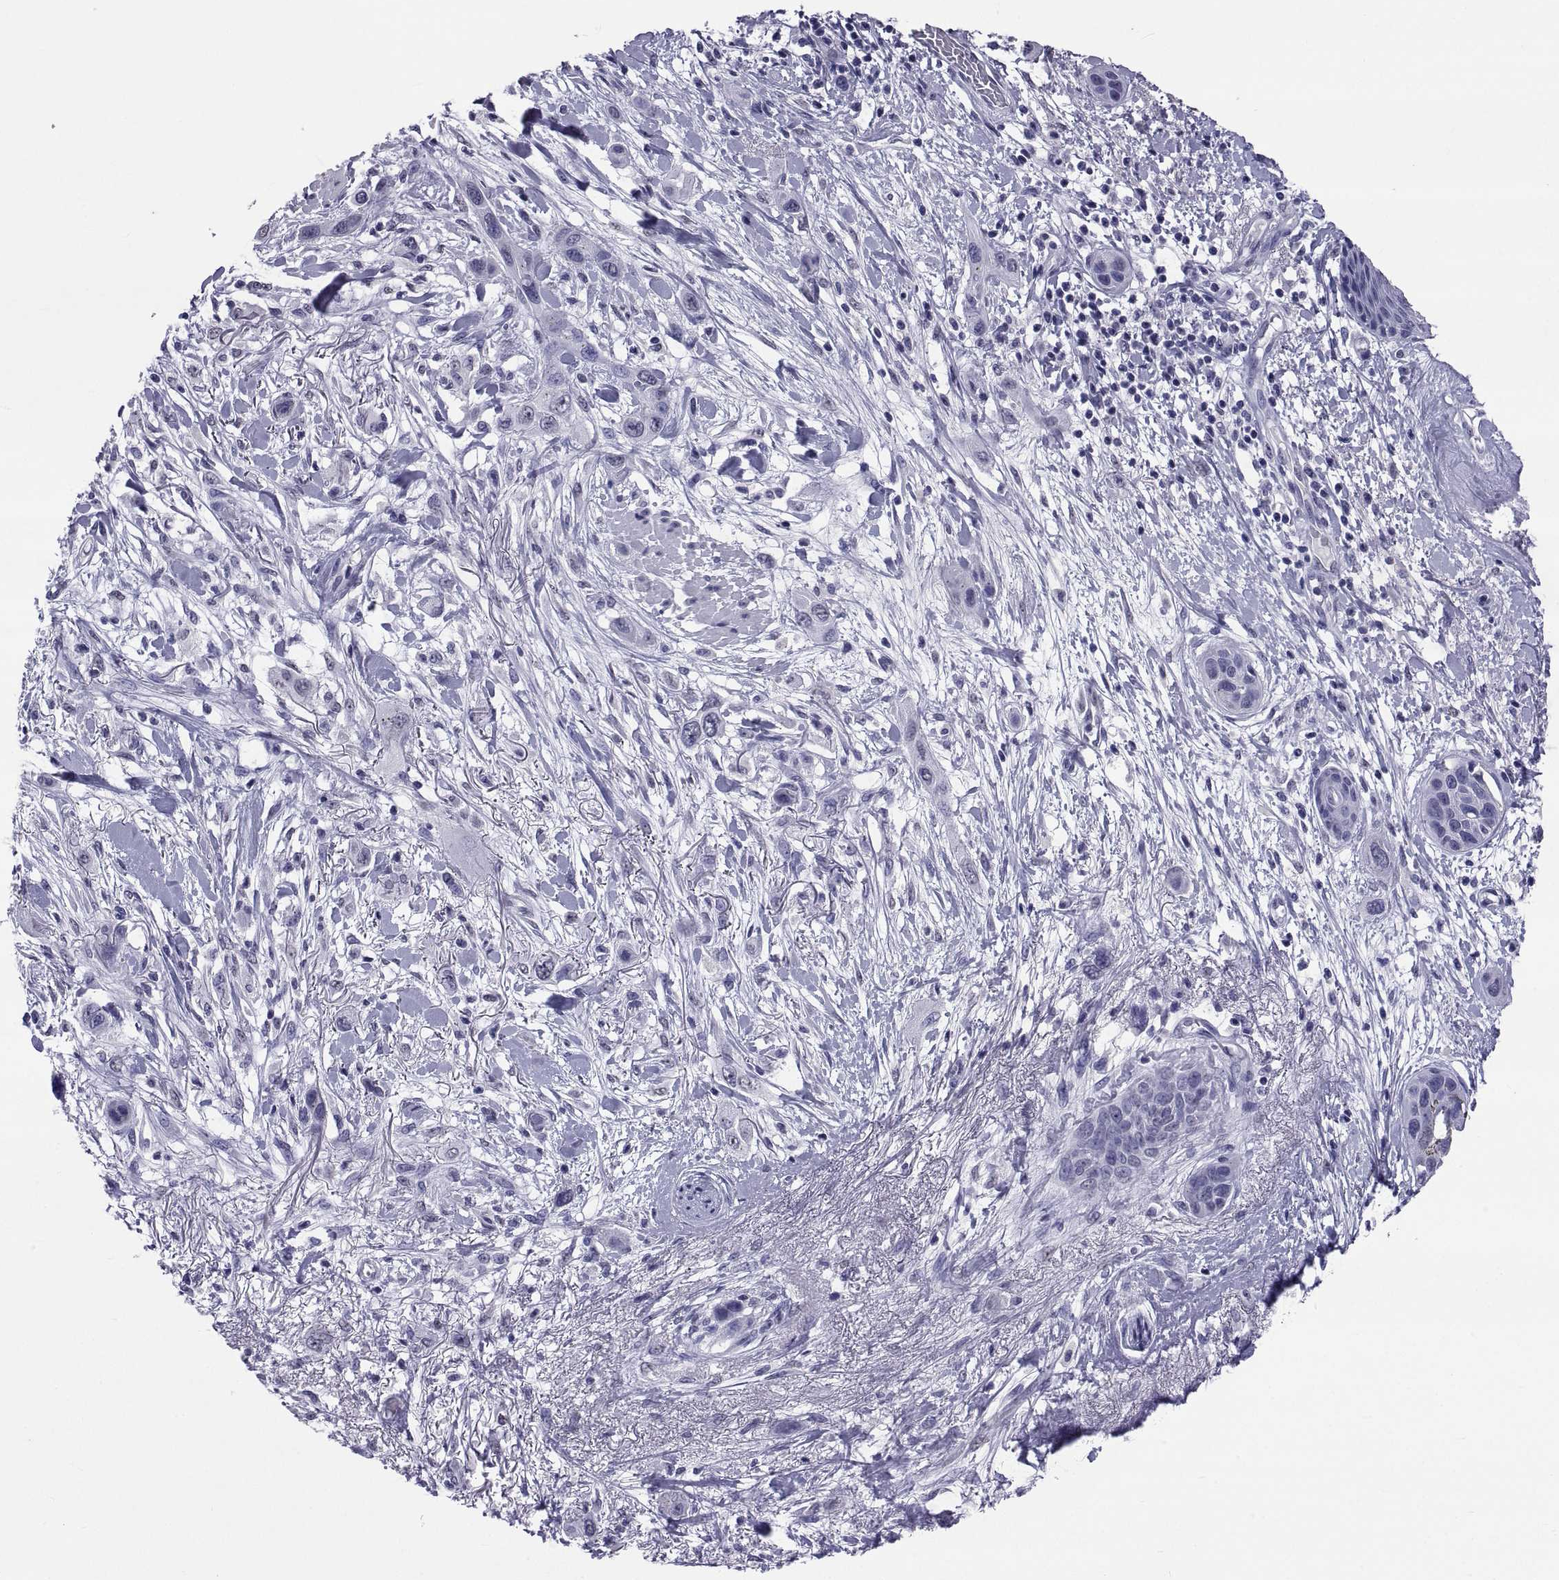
{"staining": {"intensity": "negative", "quantity": "none", "location": "none"}, "tissue": "skin cancer", "cell_type": "Tumor cells", "image_type": "cancer", "snomed": [{"axis": "morphology", "description": "Squamous cell carcinoma, NOS"}, {"axis": "topography", "description": "Skin"}], "caption": "Squamous cell carcinoma (skin) was stained to show a protein in brown. There is no significant positivity in tumor cells.", "gene": "TGFBR3L", "patient": {"sex": "male", "age": 79}}